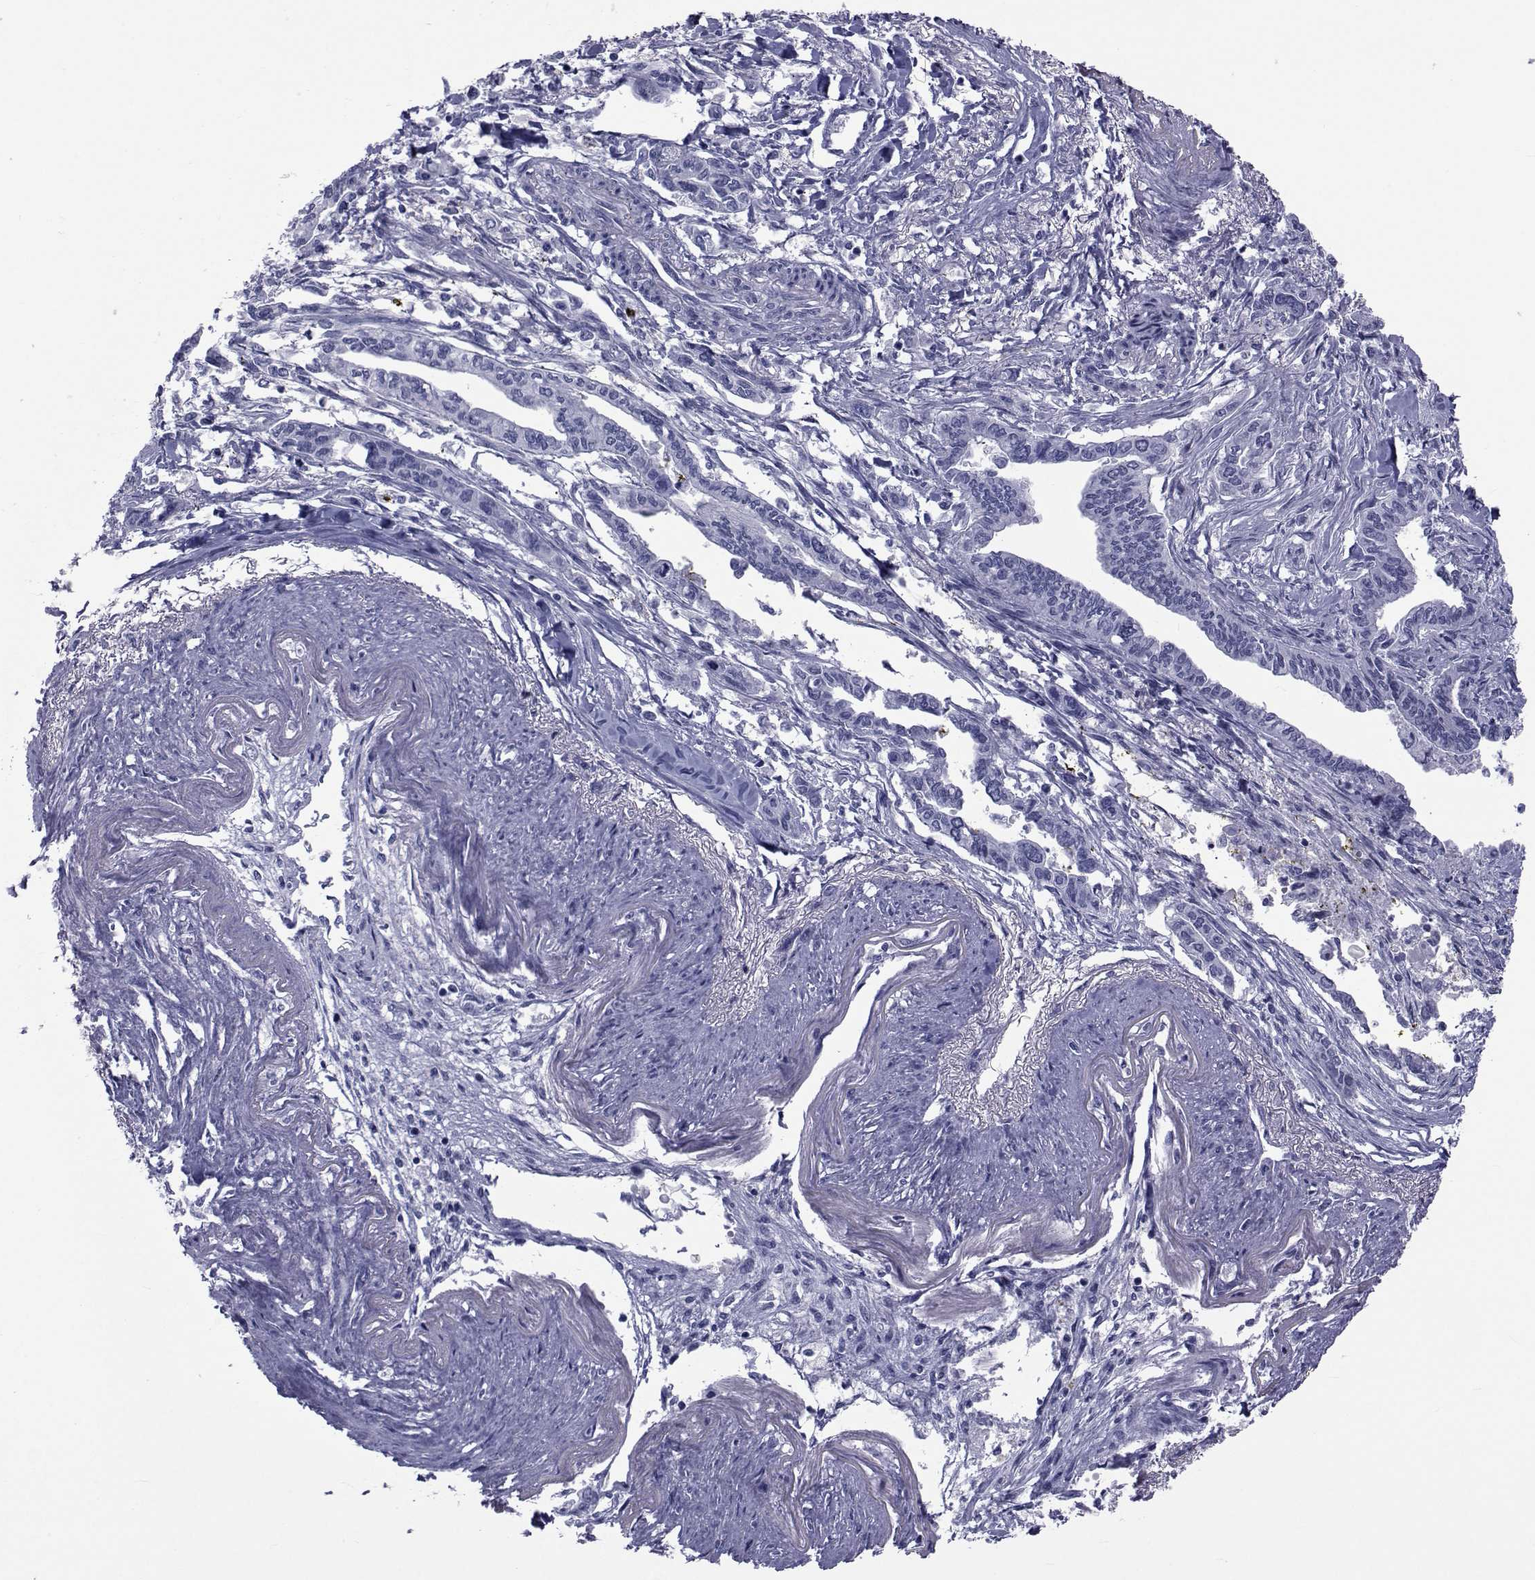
{"staining": {"intensity": "negative", "quantity": "none", "location": "none"}, "tissue": "pancreatic cancer", "cell_type": "Tumor cells", "image_type": "cancer", "snomed": [{"axis": "morphology", "description": "Adenocarcinoma, NOS"}, {"axis": "topography", "description": "Pancreas"}], "caption": "IHC of human pancreatic adenocarcinoma demonstrates no expression in tumor cells.", "gene": "GKAP1", "patient": {"sex": "male", "age": 60}}